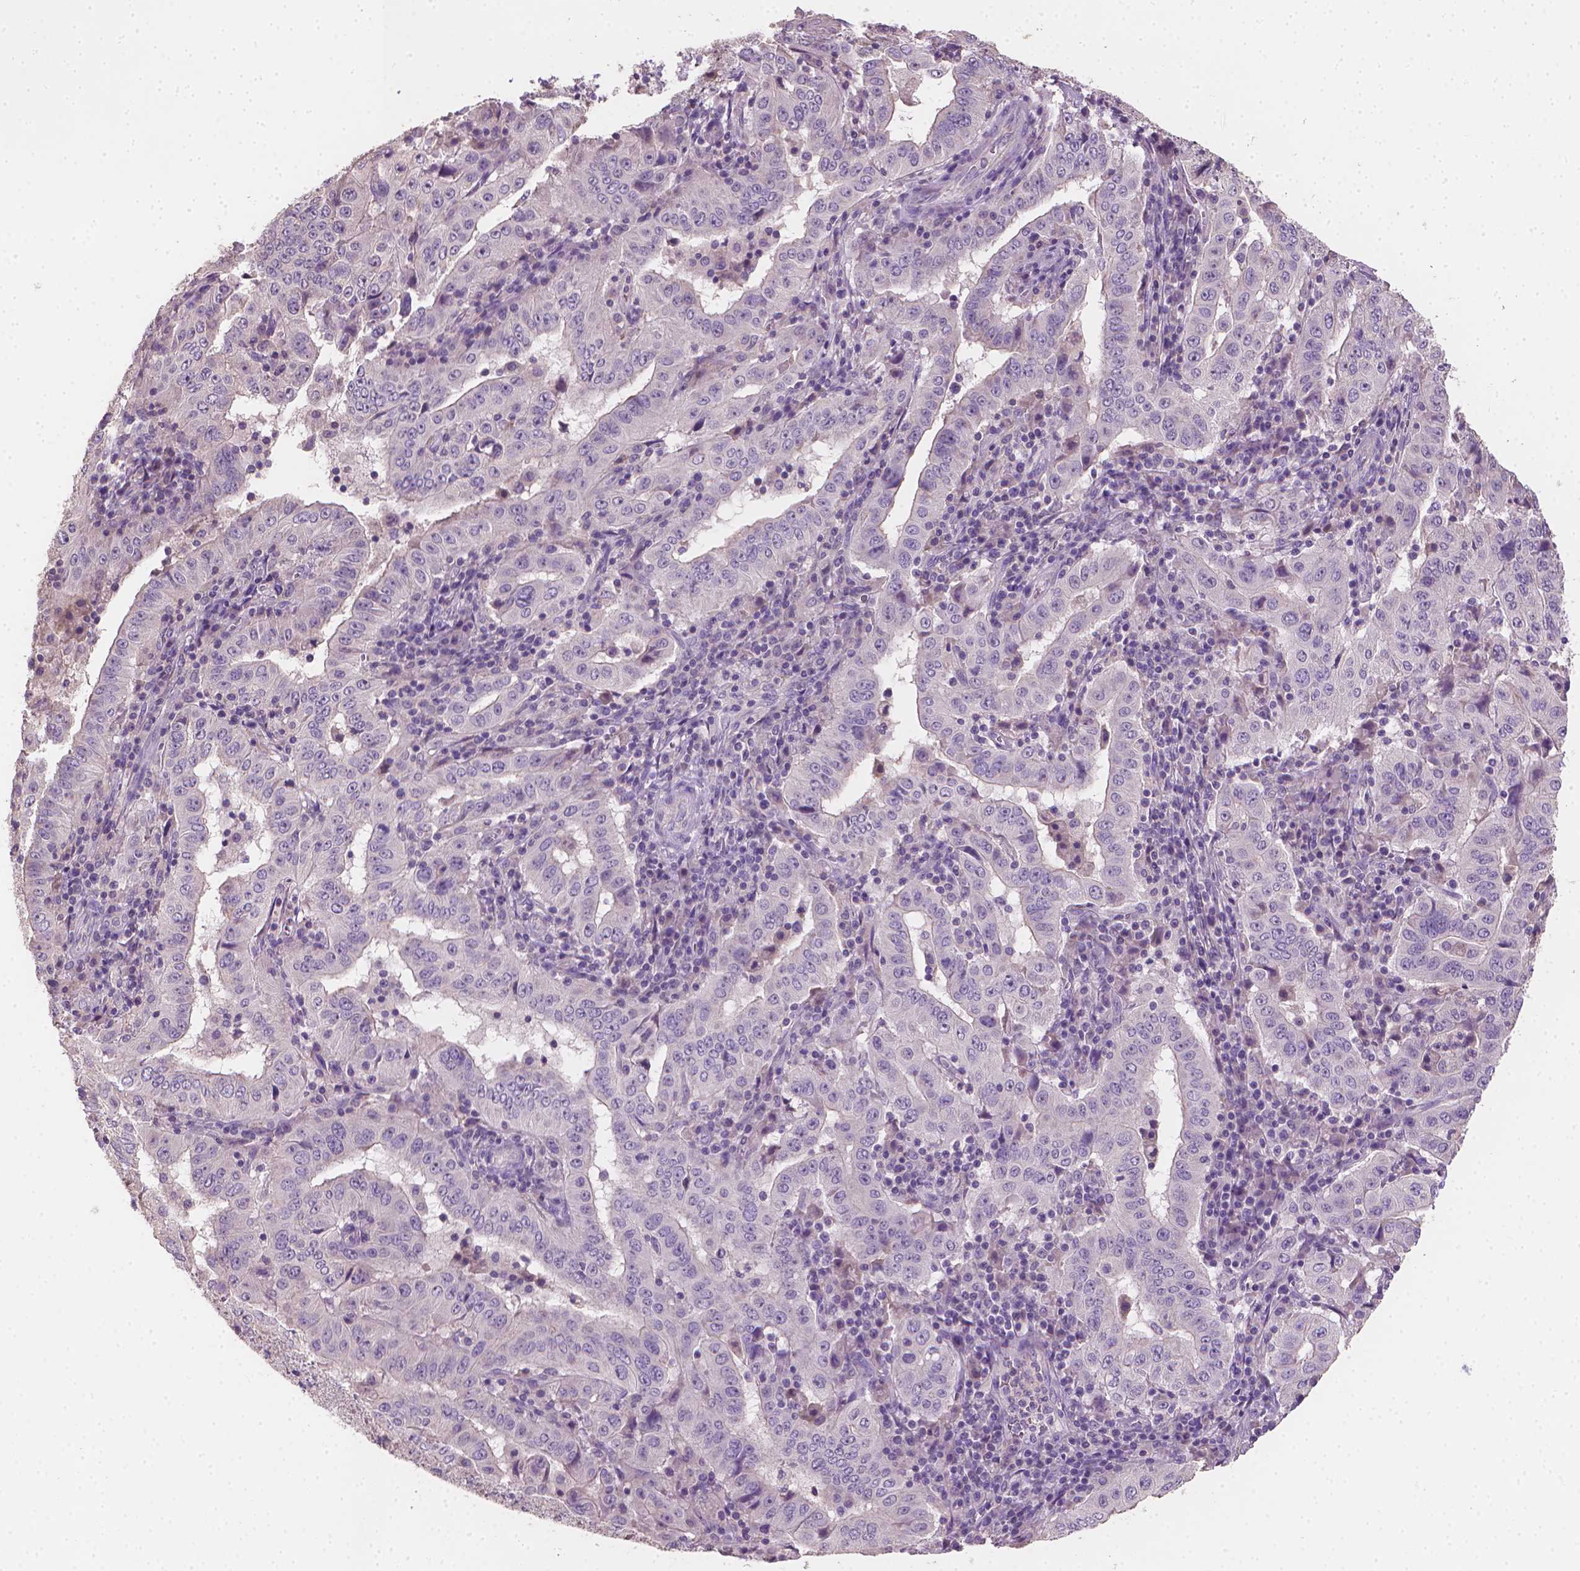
{"staining": {"intensity": "negative", "quantity": "none", "location": "none"}, "tissue": "pancreatic cancer", "cell_type": "Tumor cells", "image_type": "cancer", "snomed": [{"axis": "morphology", "description": "Adenocarcinoma, NOS"}, {"axis": "topography", "description": "Pancreas"}], "caption": "Immunohistochemical staining of human pancreatic cancer (adenocarcinoma) demonstrates no significant expression in tumor cells.", "gene": "CATIP", "patient": {"sex": "male", "age": 63}}